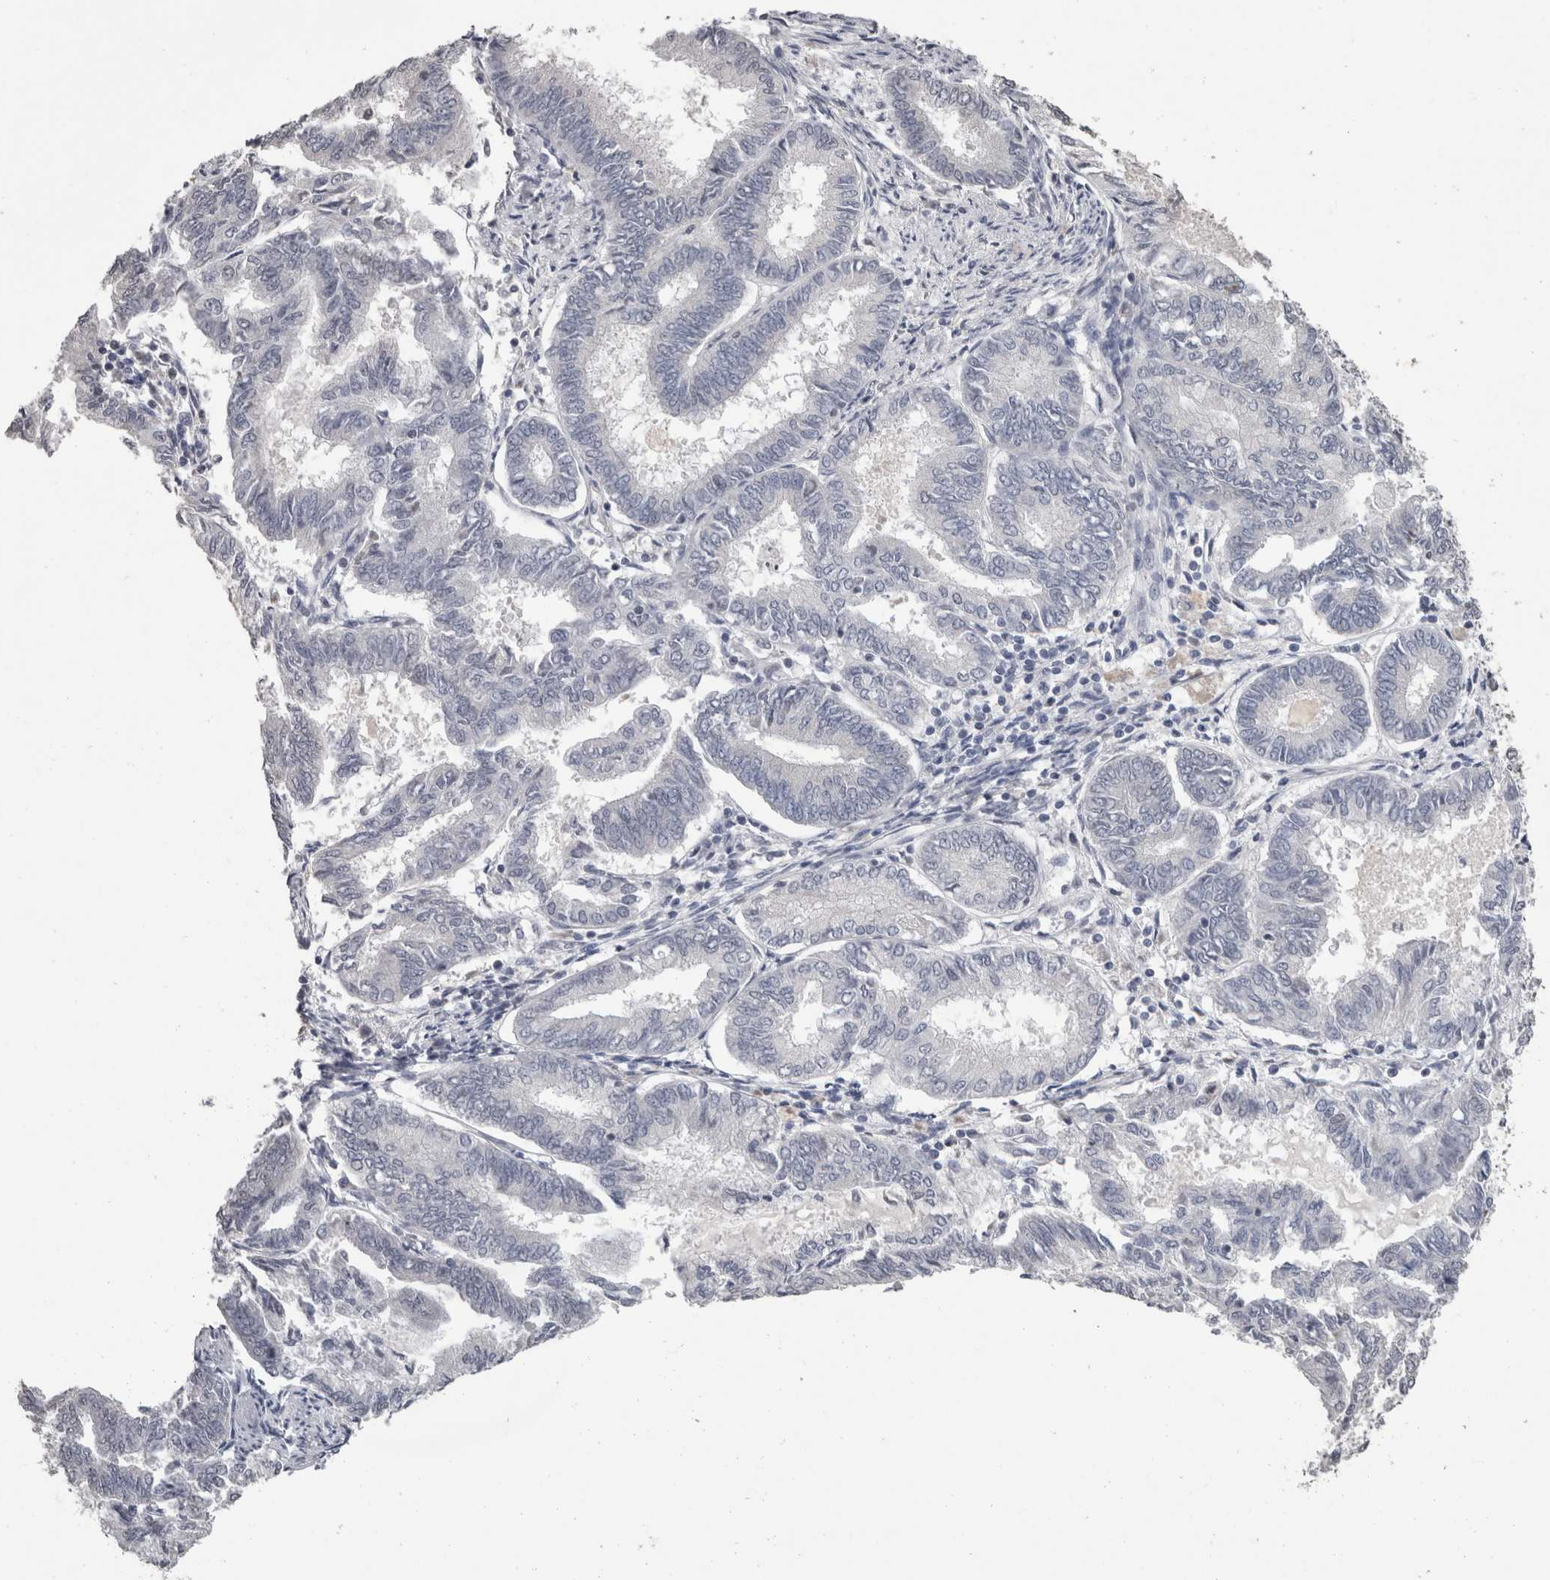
{"staining": {"intensity": "weak", "quantity": "<25%", "location": "nuclear"}, "tissue": "endometrial cancer", "cell_type": "Tumor cells", "image_type": "cancer", "snomed": [{"axis": "morphology", "description": "Adenocarcinoma, NOS"}, {"axis": "topography", "description": "Endometrium"}], "caption": "The photomicrograph exhibits no significant staining in tumor cells of endometrial cancer (adenocarcinoma).", "gene": "DDX17", "patient": {"sex": "female", "age": 86}}